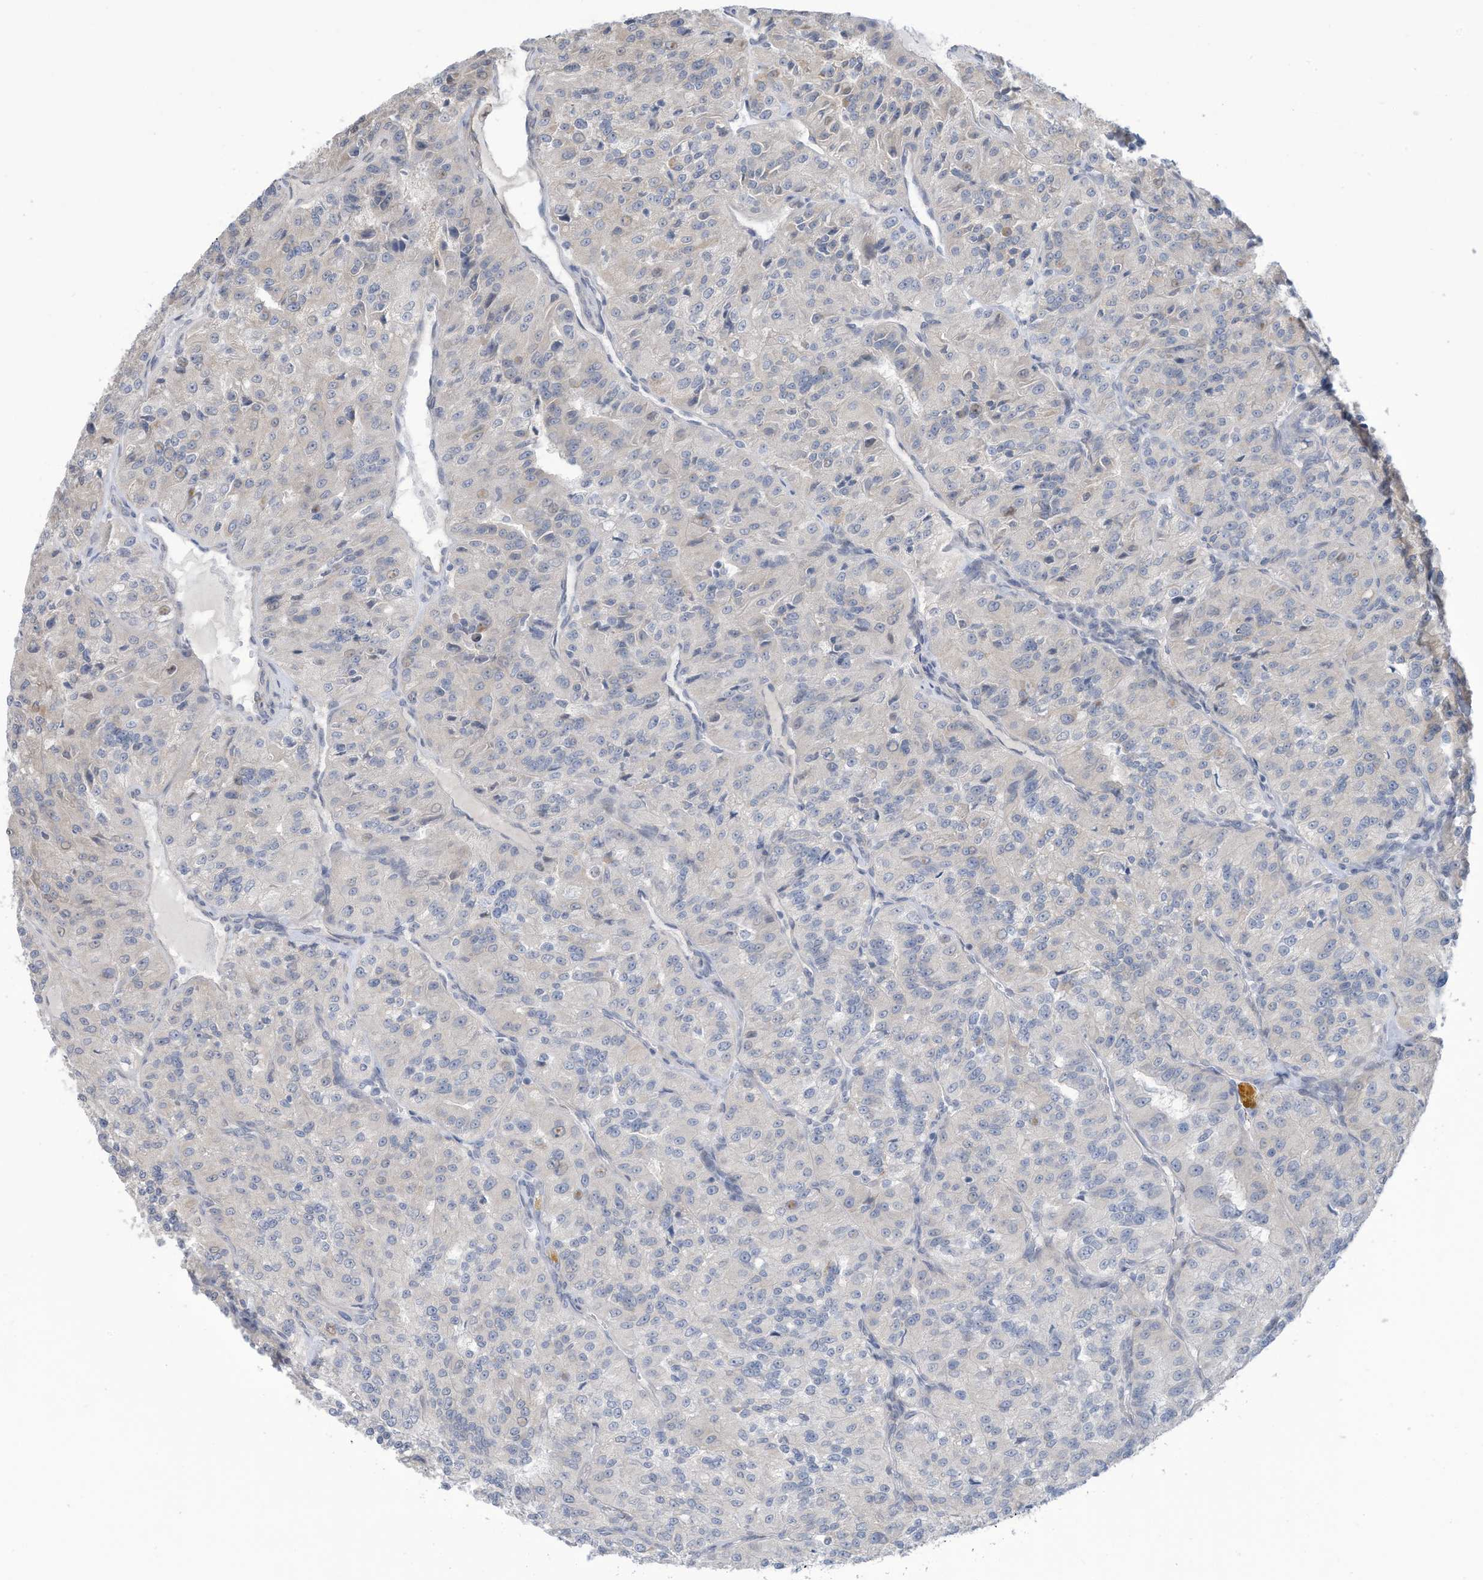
{"staining": {"intensity": "negative", "quantity": "none", "location": "none"}, "tissue": "renal cancer", "cell_type": "Tumor cells", "image_type": "cancer", "snomed": [{"axis": "morphology", "description": "Adenocarcinoma, NOS"}, {"axis": "topography", "description": "Kidney"}], "caption": "Immunohistochemical staining of renal cancer displays no significant expression in tumor cells.", "gene": "ZNF292", "patient": {"sex": "female", "age": 63}}